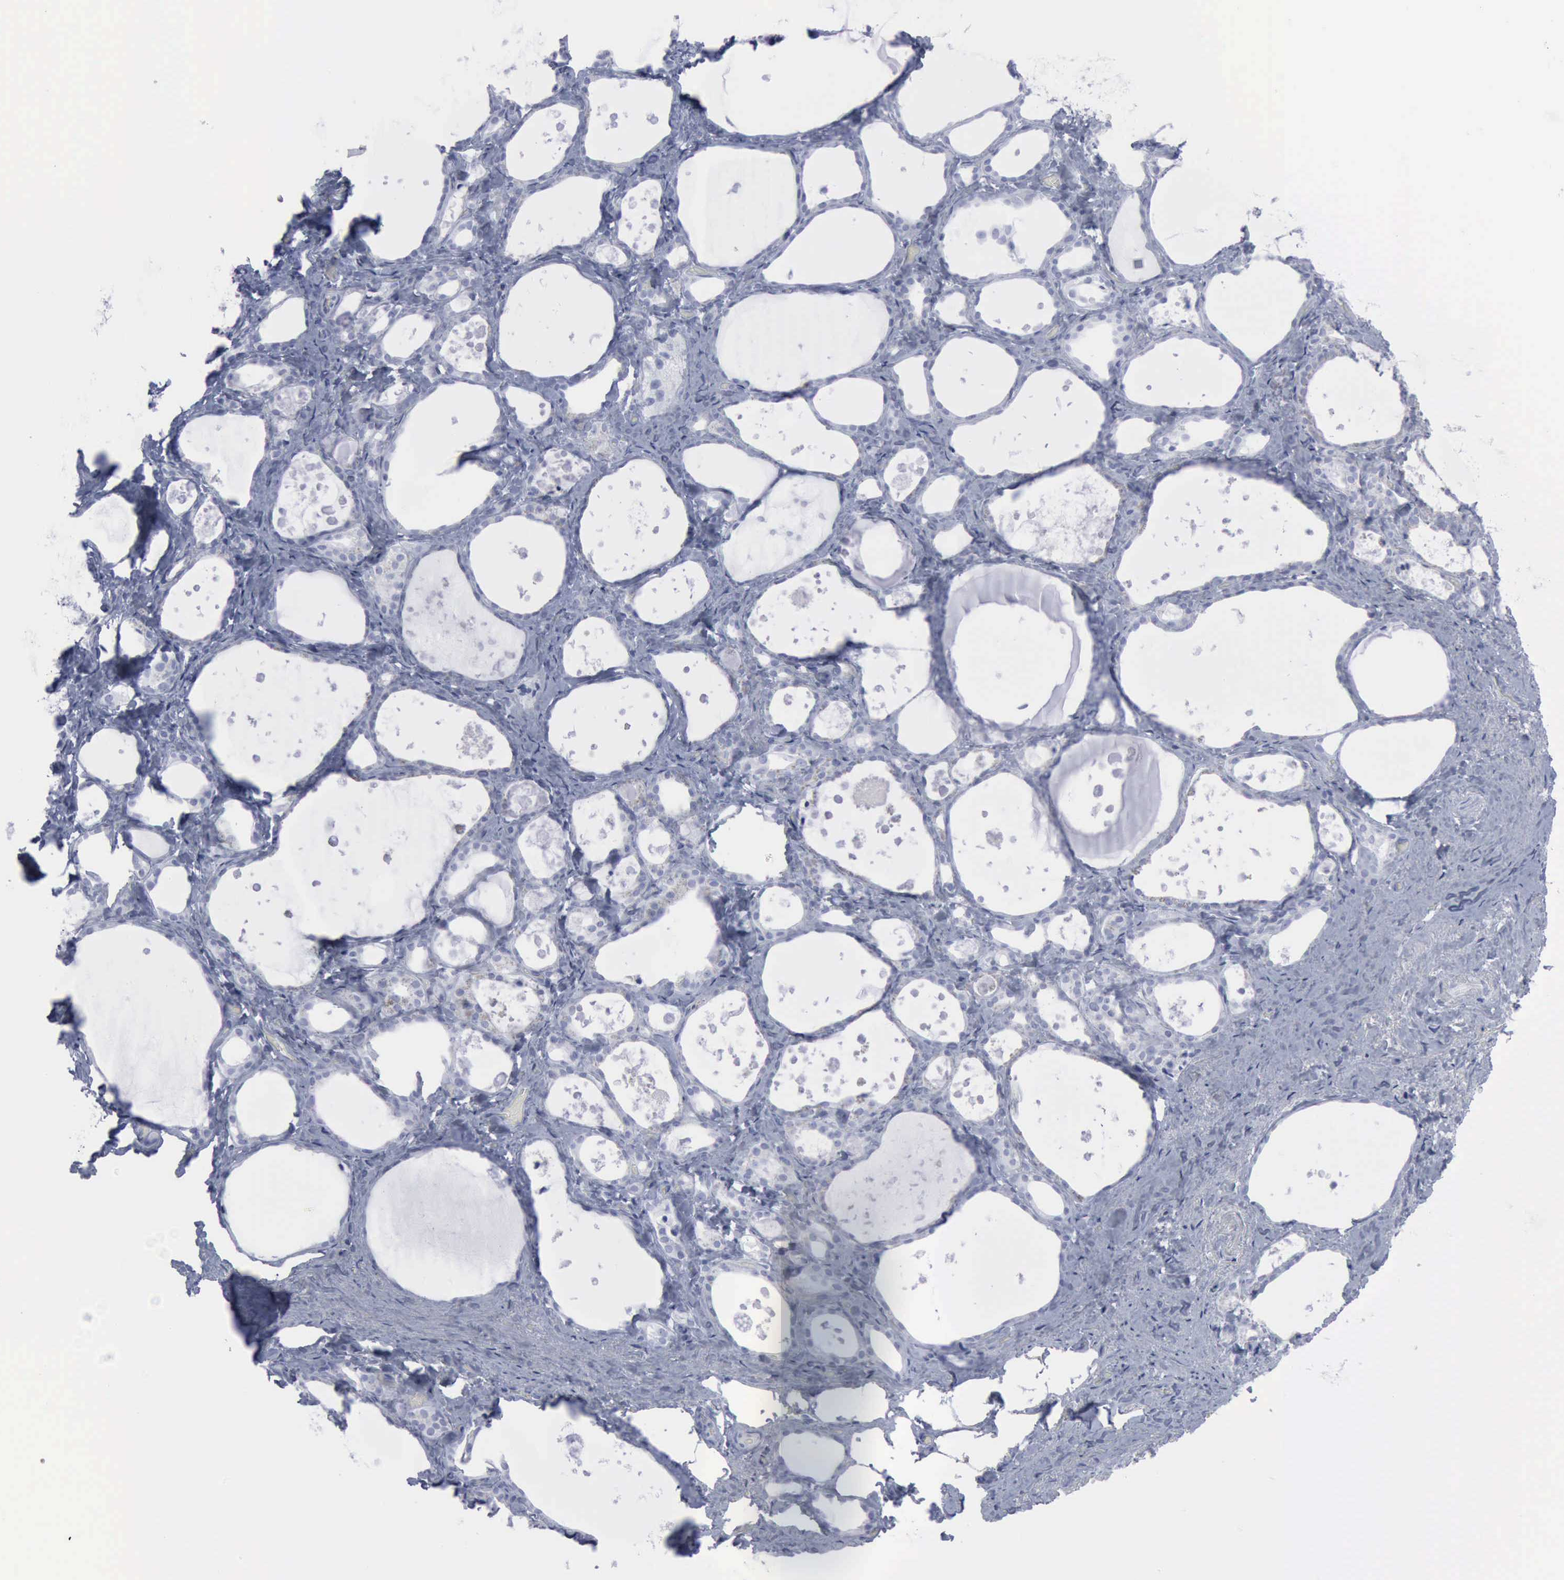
{"staining": {"intensity": "negative", "quantity": "none", "location": "none"}, "tissue": "thyroid gland", "cell_type": "Glandular cells", "image_type": "normal", "snomed": [{"axis": "morphology", "description": "Normal tissue, NOS"}, {"axis": "topography", "description": "Thyroid gland"}], "caption": "An IHC photomicrograph of unremarkable thyroid gland is shown. There is no staining in glandular cells of thyroid gland. (DAB (3,3'-diaminobenzidine) immunohistochemistry with hematoxylin counter stain).", "gene": "VCAM1", "patient": {"sex": "female", "age": 75}}